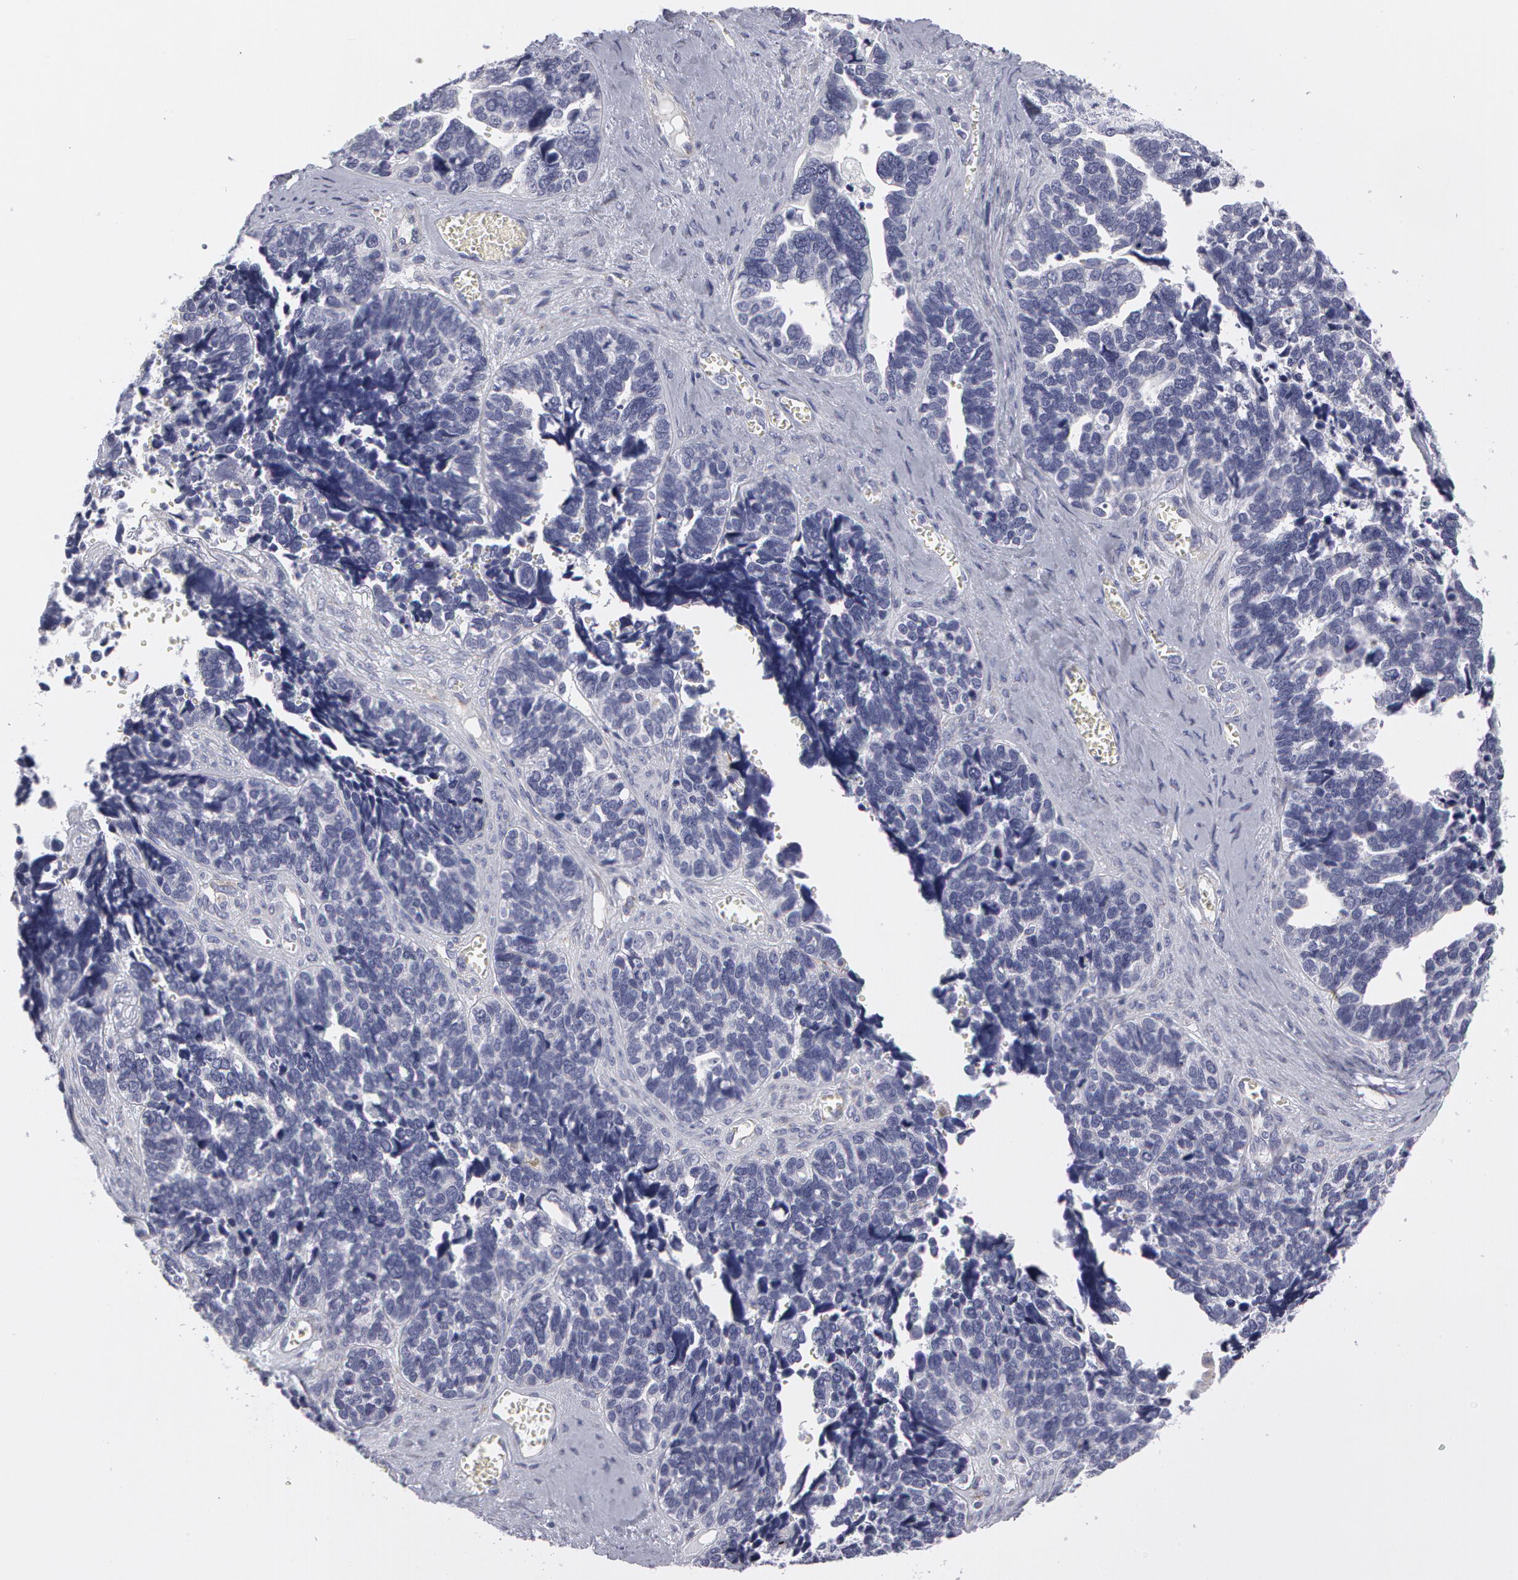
{"staining": {"intensity": "negative", "quantity": "none", "location": "none"}, "tissue": "ovarian cancer", "cell_type": "Tumor cells", "image_type": "cancer", "snomed": [{"axis": "morphology", "description": "Cystadenocarcinoma, serous, NOS"}, {"axis": "topography", "description": "Ovary"}], "caption": "Immunohistochemistry (IHC) of human ovarian cancer exhibits no expression in tumor cells. (Brightfield microscopy of DAB (3,3'-diaminobenzidine) immunohistochemistry (IHC) at high magnification).", "gene": "SMC1B", "patient": {"sex": "female", "age": 77}}